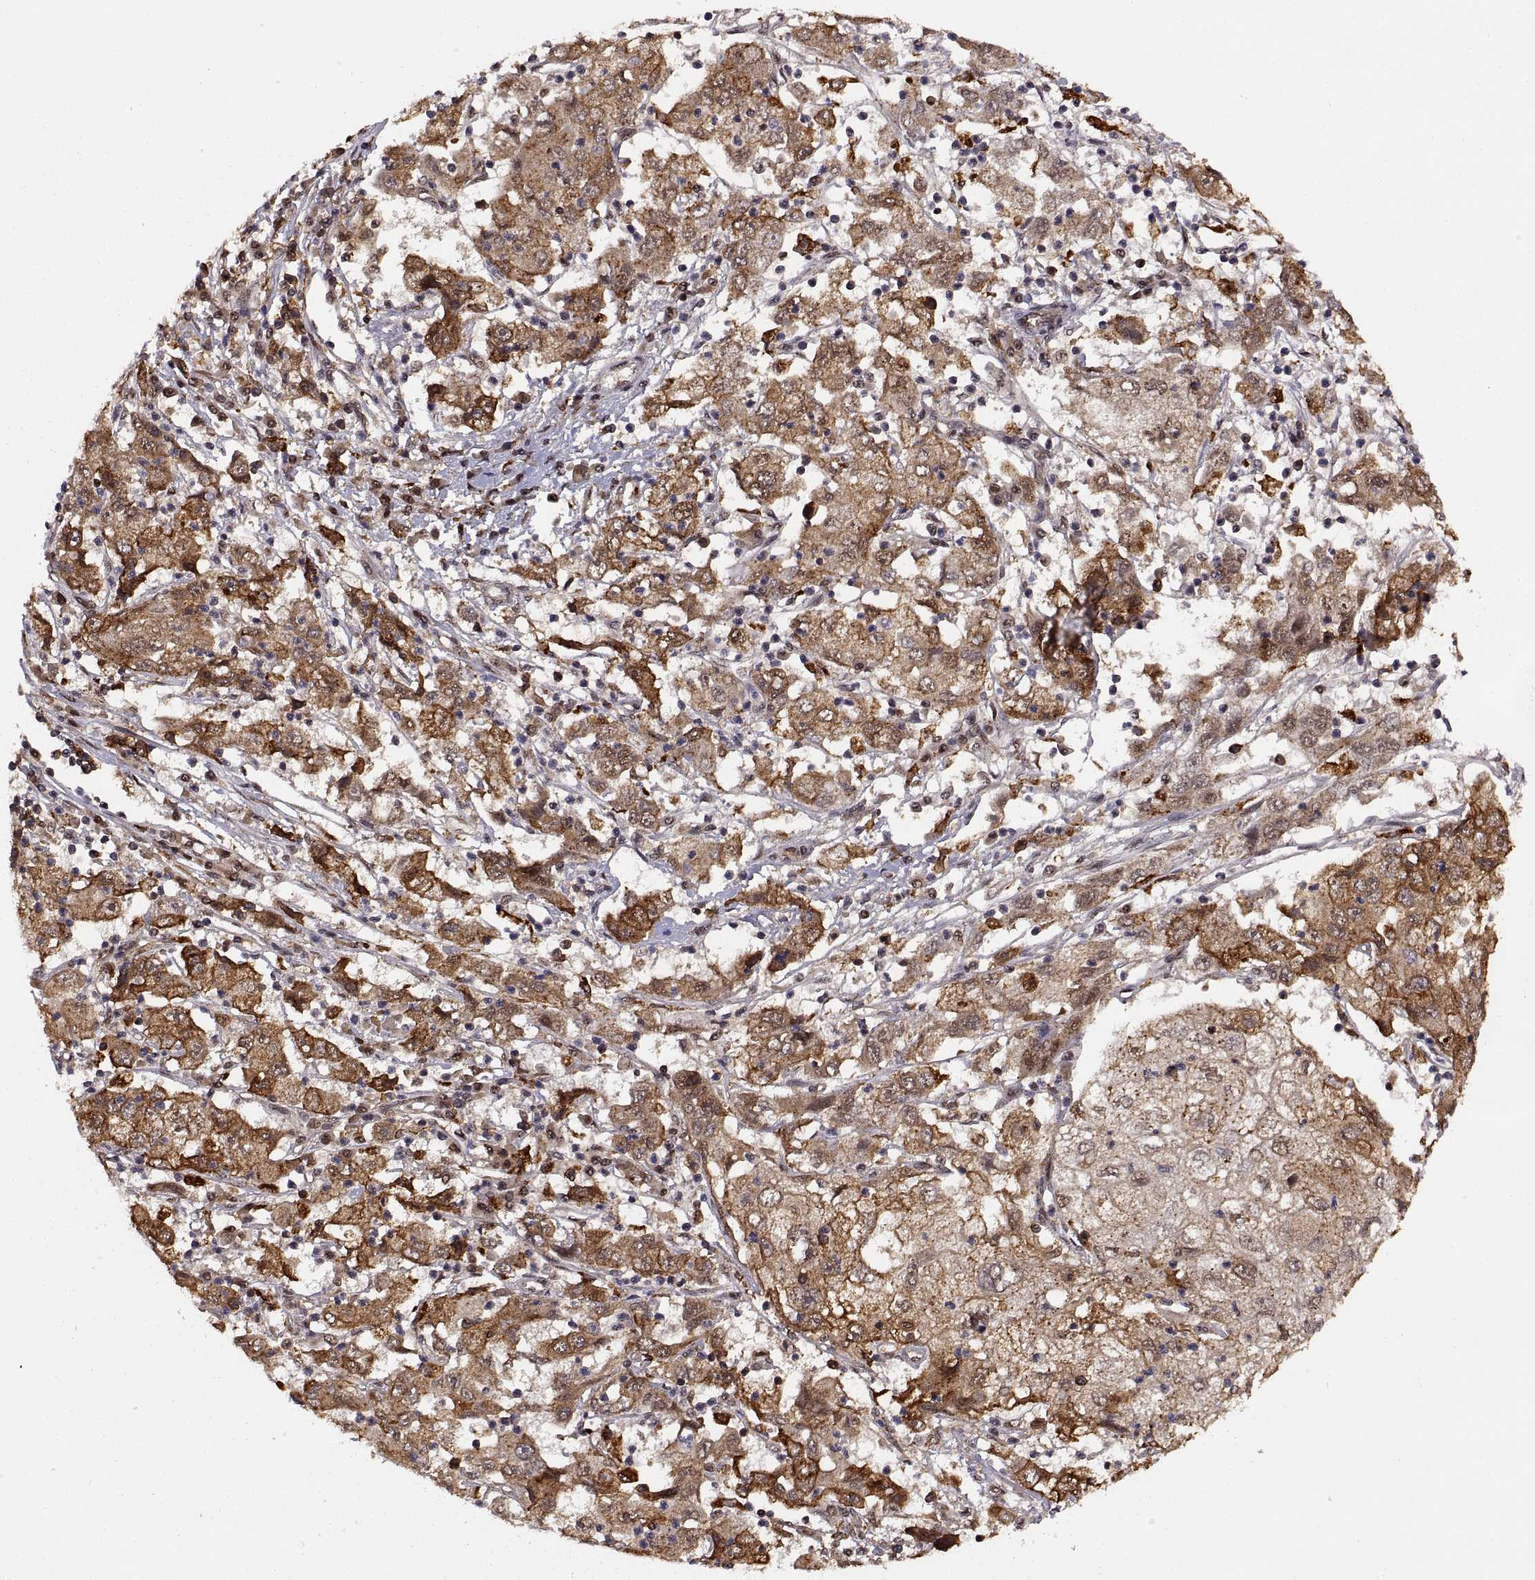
{"staining": {"intensity": "strong", "quantity": ">75%", "location": "cytoplasmic/membranous"}, "tissue": "cervical cancer", "cell_type": "Tumor cells", "image_type": "cancer", "snomed": [{"axis": "morphology", "description": "Squamous cell carcinoma, NOS"}, {"axis": "topography", "description": "Cervix"}], "caption": "Approximately >75% of tumor cells in human cervical cancer display strong cytoplasmic/membranous protein expression as visualized by brown immunohistochemical staining.", "gene": "PSMC2", "patient": {"sex": "female", "age": 36}}